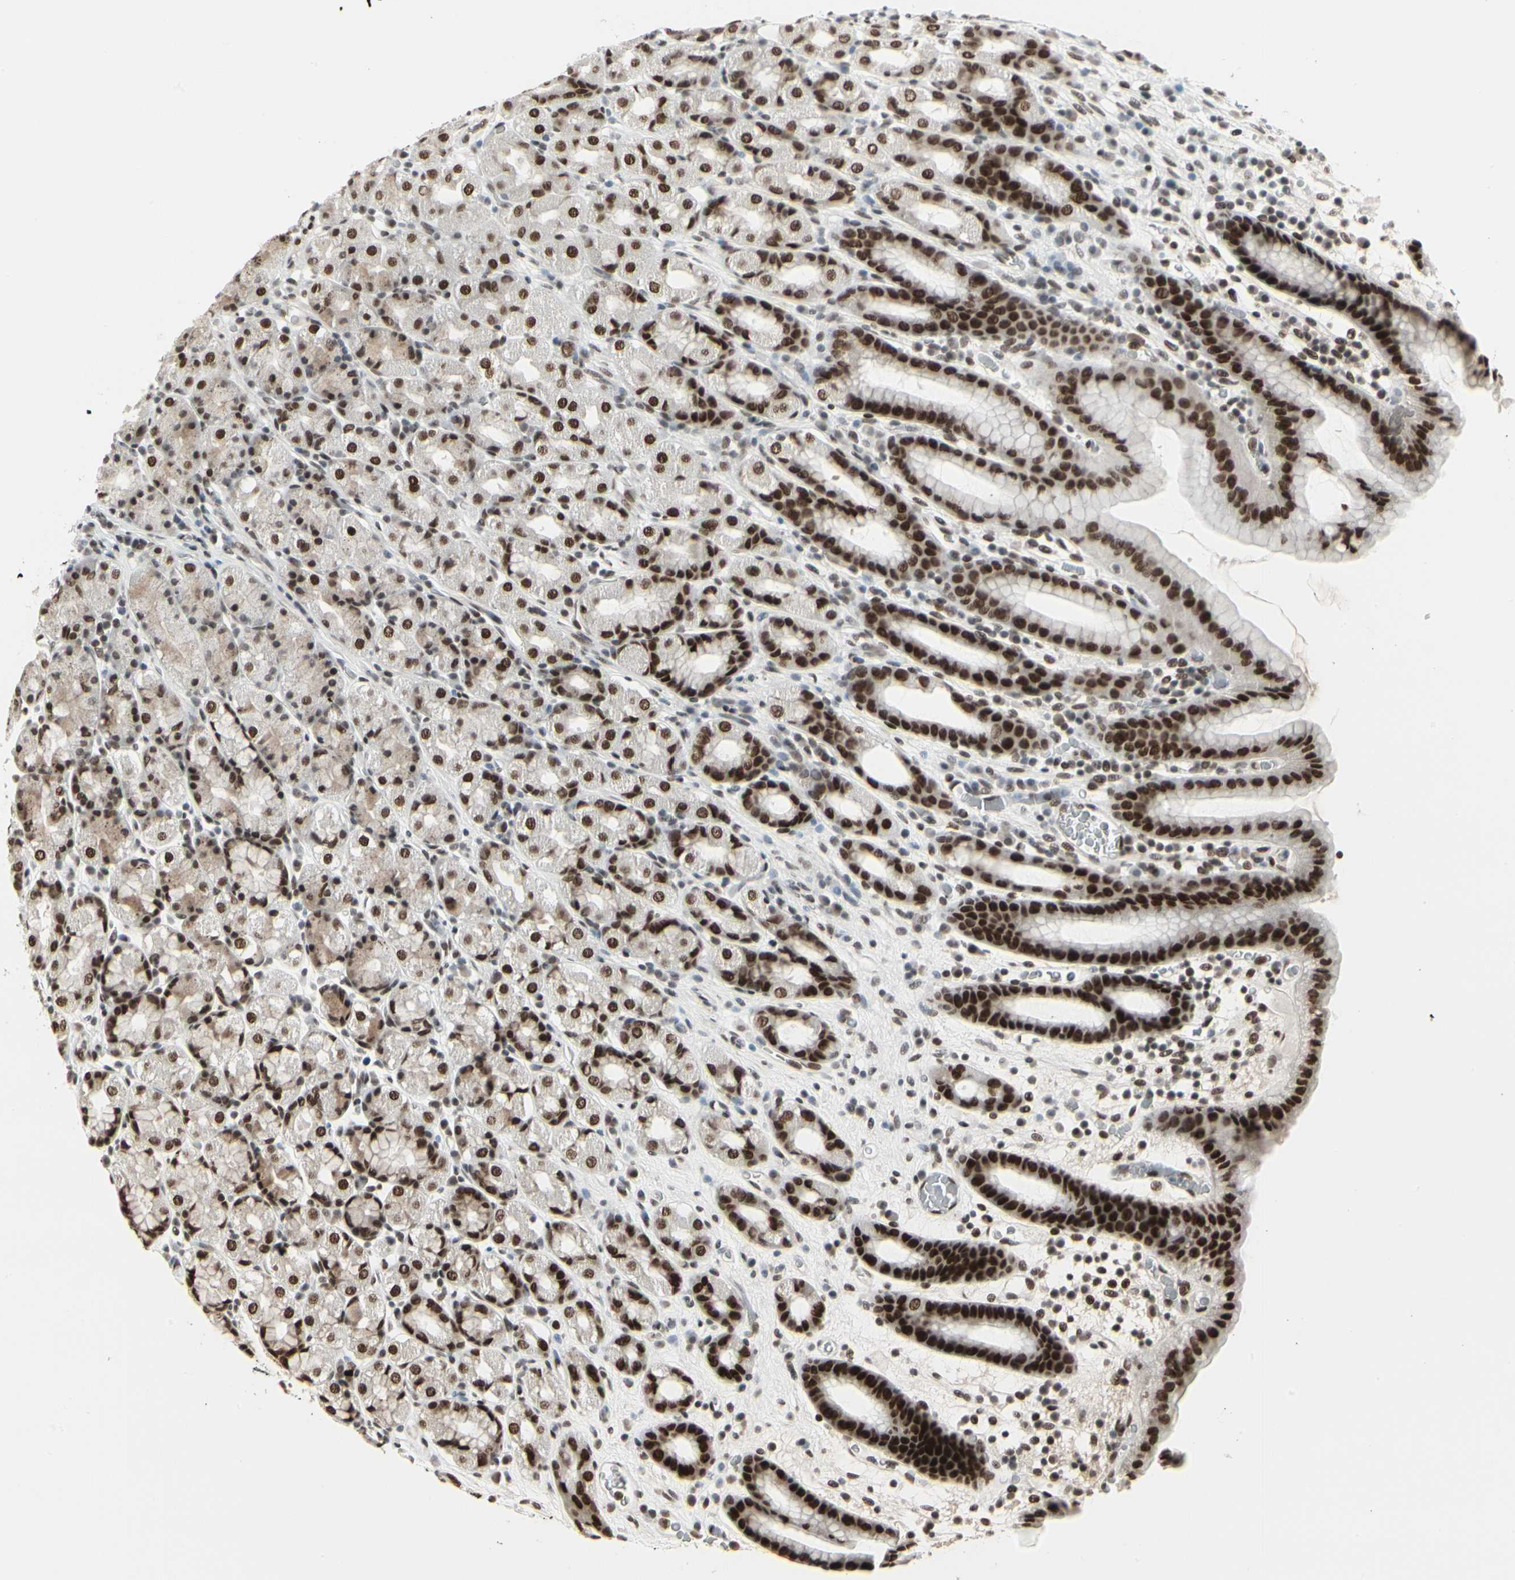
{"staining": {"intensity": "strong", "quantity": ">75%", "location": "nuclear"}, "tissue": "stomach", "cell_type": "Glandular cells", "image_type": "normal", "snomed": [{"axis": "morphology", "description": "Normal tissue, NOS"}, {"axis": "topography", "description": "Stomach, upper"}], "caption": "High-power microscopy captured an IHC photomicrograph of normal stomach, revealing strong nuclear positivity in about >75% of glandular cells.", "gene": "HMG20A", "patient": {"sex": "male", "age": 68}}